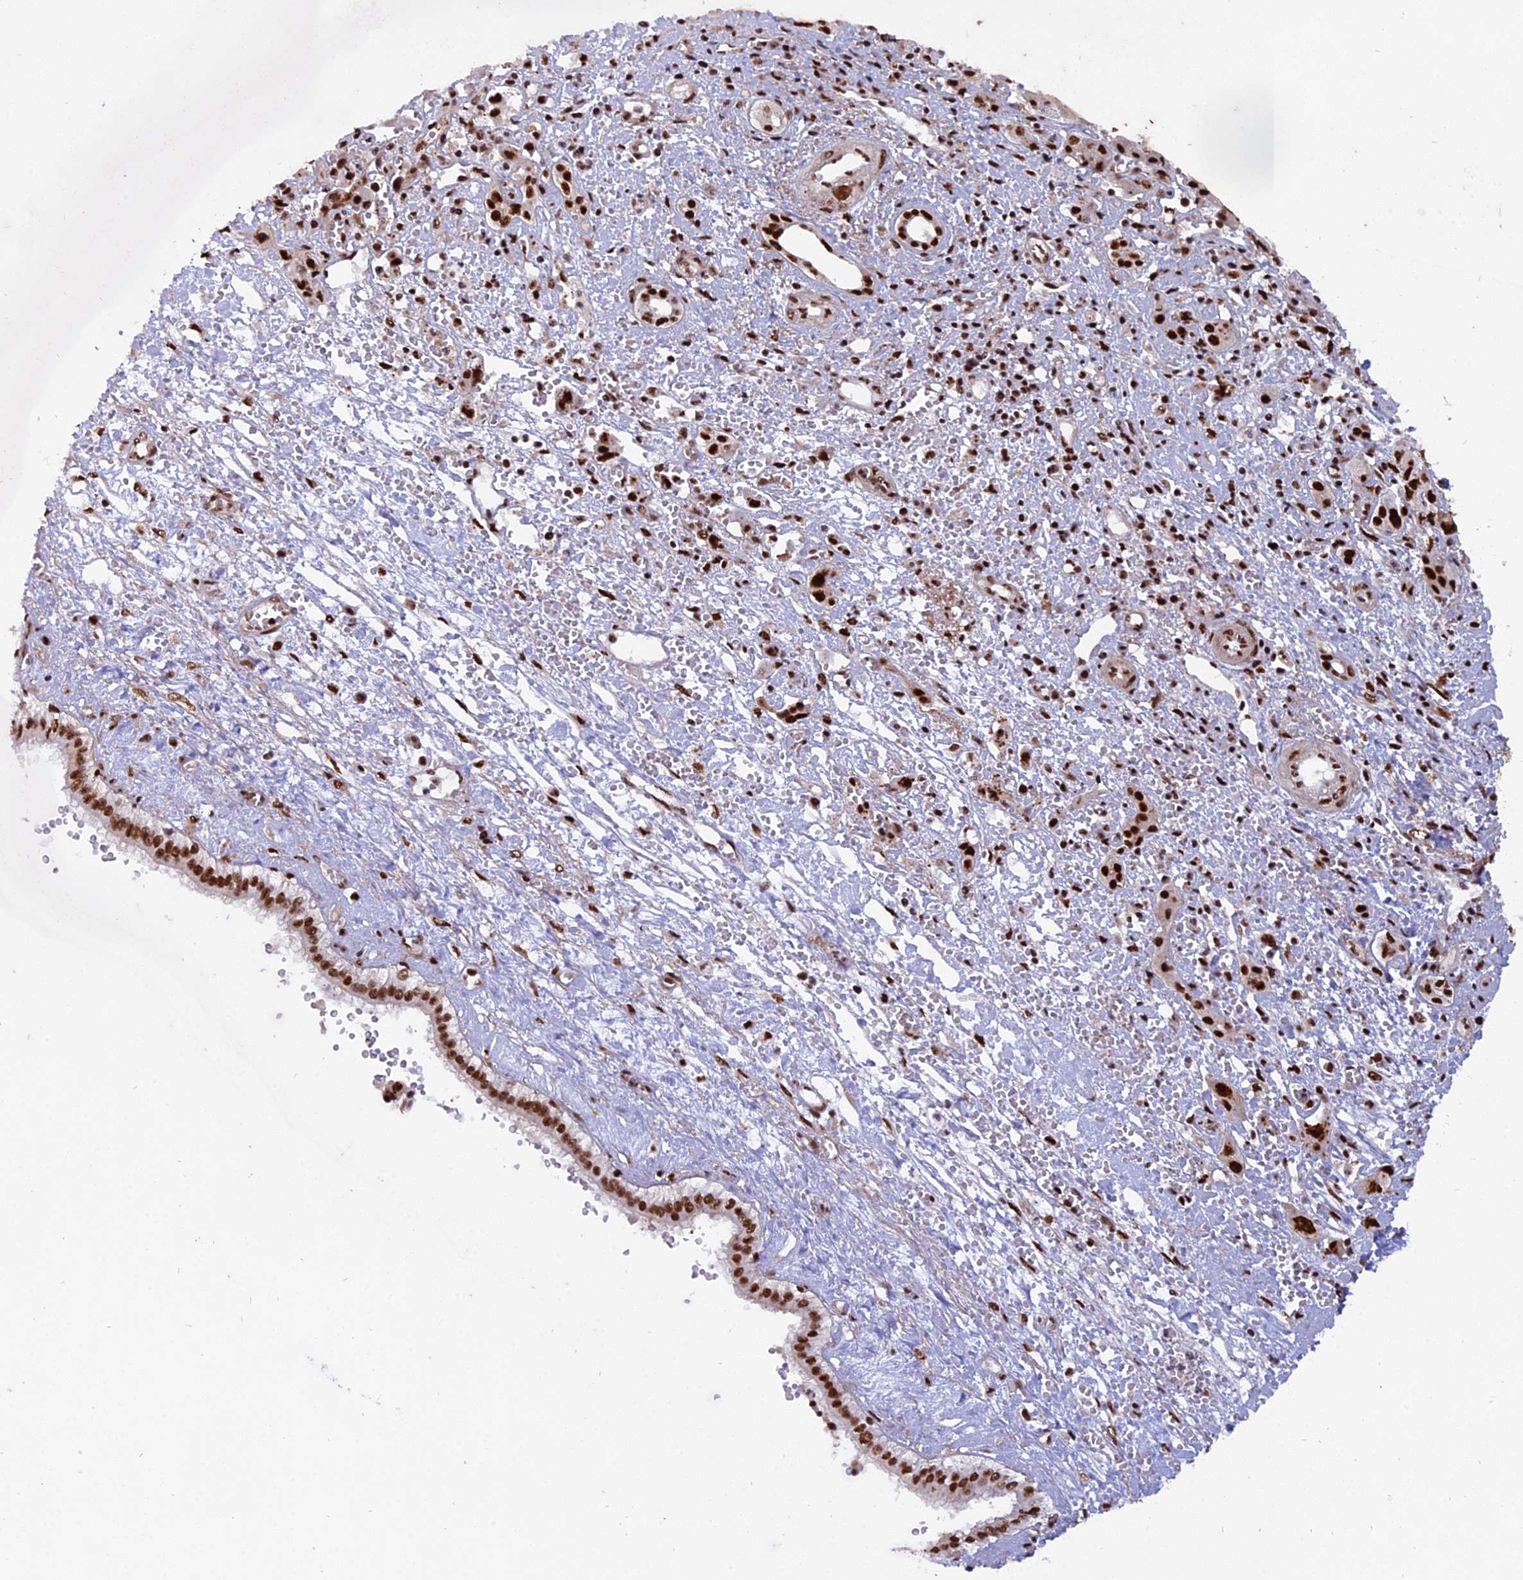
{"staining": {"intensity": "strong", "quantity": ">75%", "location": "nuclear"}, "tissue": "liver cancer", "cell_type": "Tumor cells", "image_type": "cancer", "snomed": [{"axis": "morphology", "description": "Cholangiocarcinoma"}, {"axis": "topography", "description": "Liver"}], "caption": "This is an image of immunohistochemistry staining of liver cancer (cholangiocarcinoma), which shows strong expression in the nuclear of tumor cells.", "gene": "RAMAC", "patient": {"sex": "male", "age": 67}}